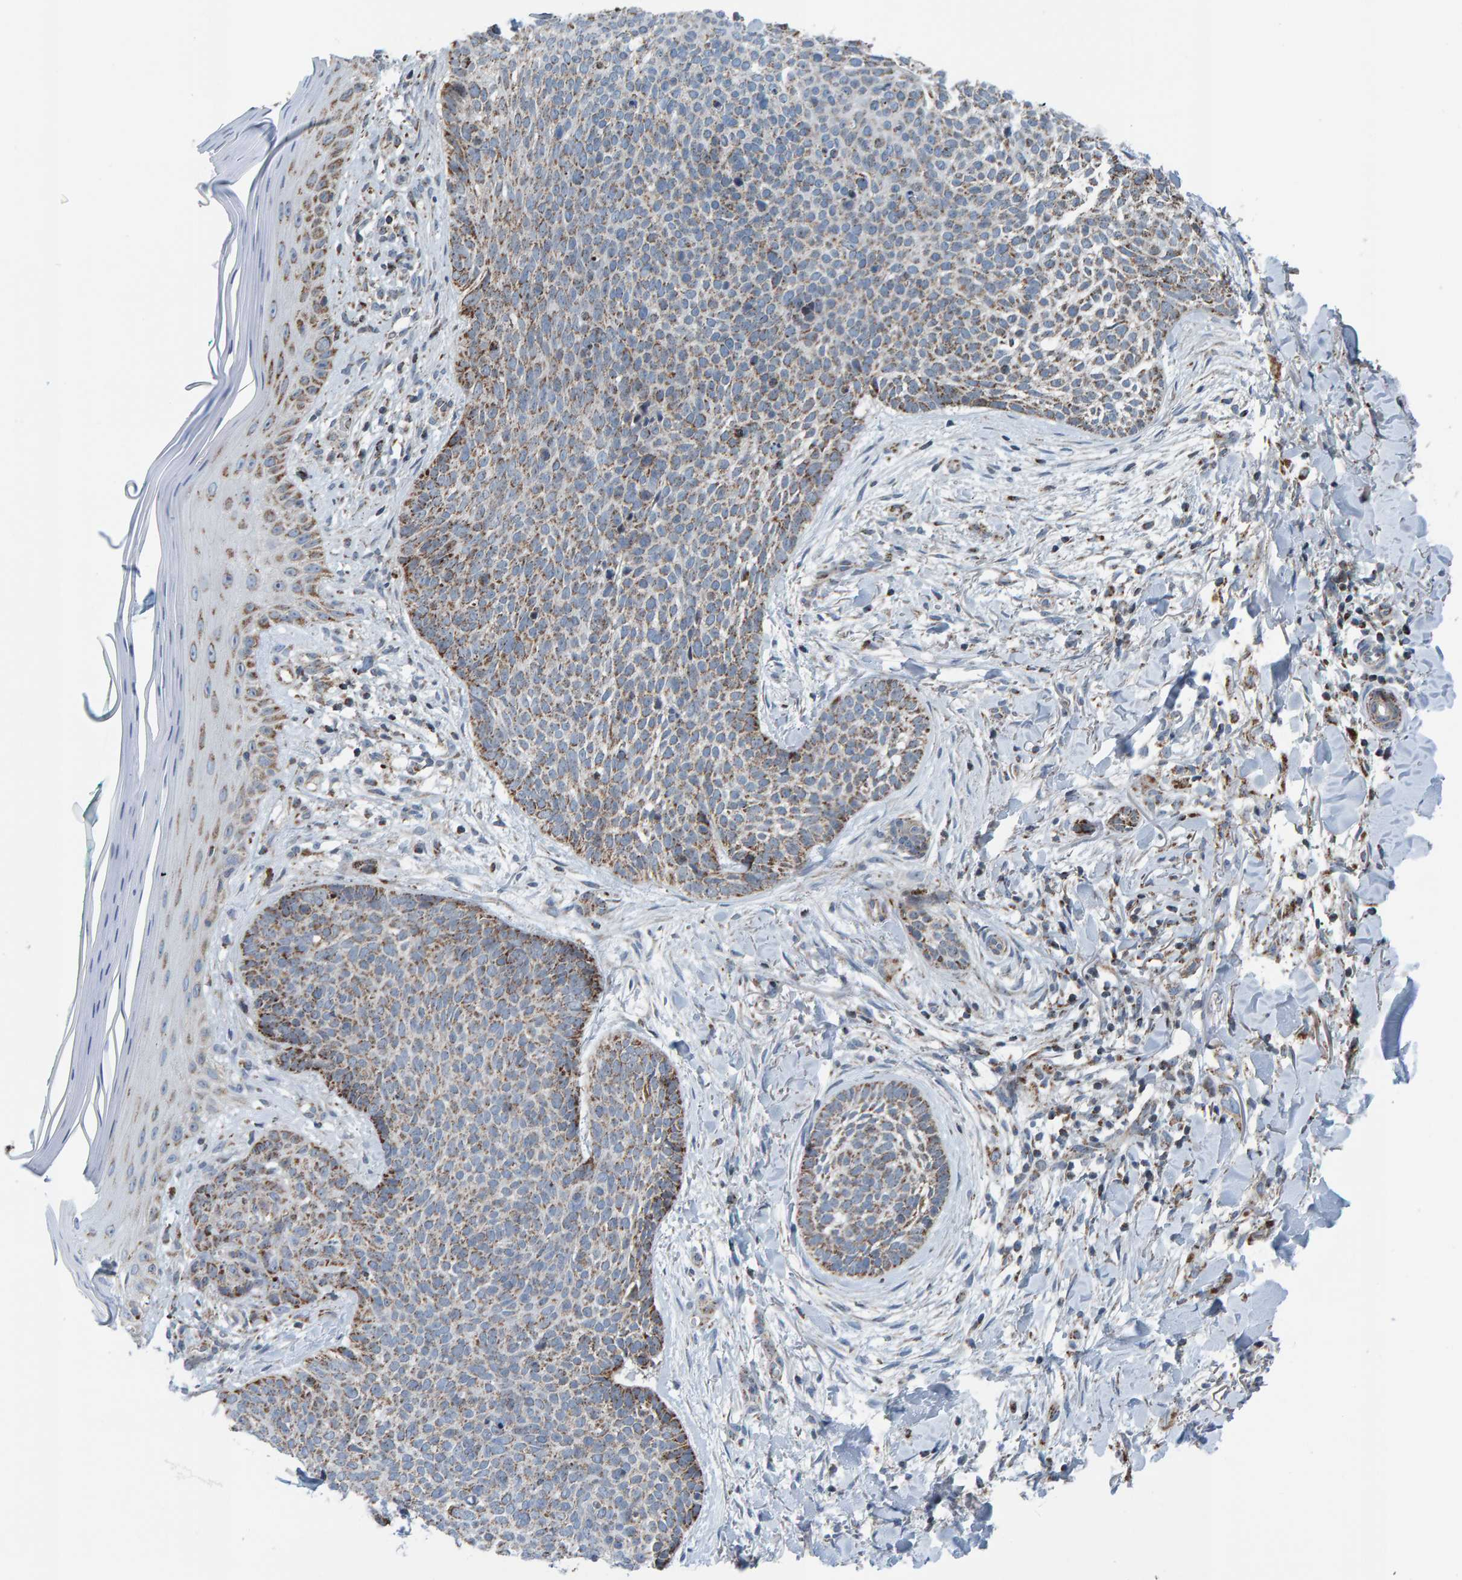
{"staining": {"intensity": "moderate", "quantity": "25%-75%", "location": "cytoplasmic/membranous"}, "tissue": "skin cancer", "cell_type": "Tumor cells", "image_type": "cancer", "snomed": [{"axis": "morphology", "description": "Normal tissue, NOS"}, {"axis": "morphology", "description": "Basal cell carcinoma"}, {"axis": "topography", "description": "Skin"}], "caption": "Immunohistochemistry (DAB) staining of human skin cancer (basal cell carcinoma) reveals moderate cytoplasmic/membranous protein positivity in about 25%-75% of tumor cells.", "gene": "ZNF48", "patient": {"sex": "male", "age": 67}}